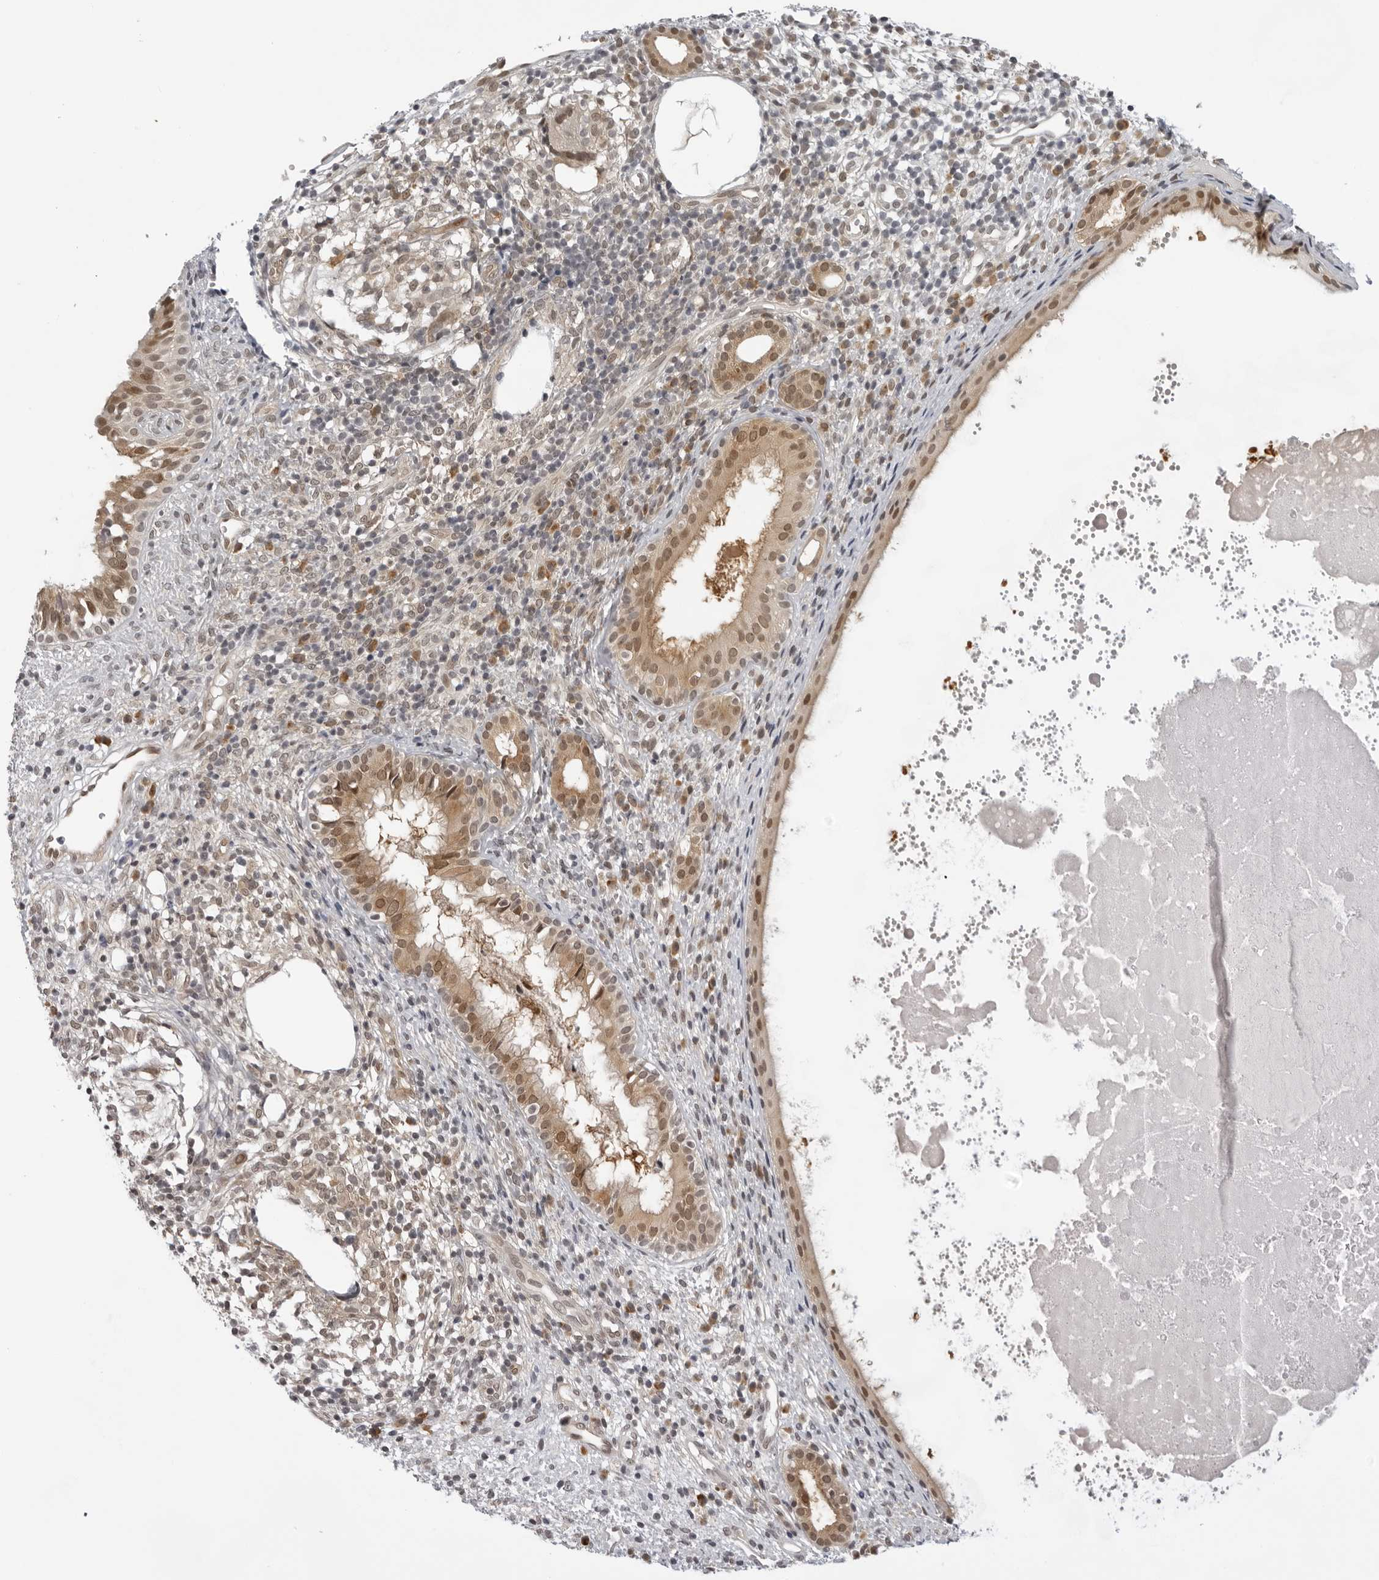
{"staining": {"intensity": "moderate", "quantity": ">75%", "location": "cytoplasmic/membranous,nuclear"}, "tissue": "nasopharynx", "cell_type": "Respiratory epithelial cells", "image_type": "normal", "snomed": [{"axis": "morphology", "description": "Normal tissue, NOS"}, {"axis": "topography", "description": "Nasopharynx"}], "caption": "A high-resolution micrograph shows immunohistochemistry (IHC) staining of normal nasopharynx, which displays moderate cytoplasmic/membranous,nuclear positivity in about >75% of respiratory epithelial cells.", "gene": "CASP7", "patient": {"sex": "male", "age": 22}}